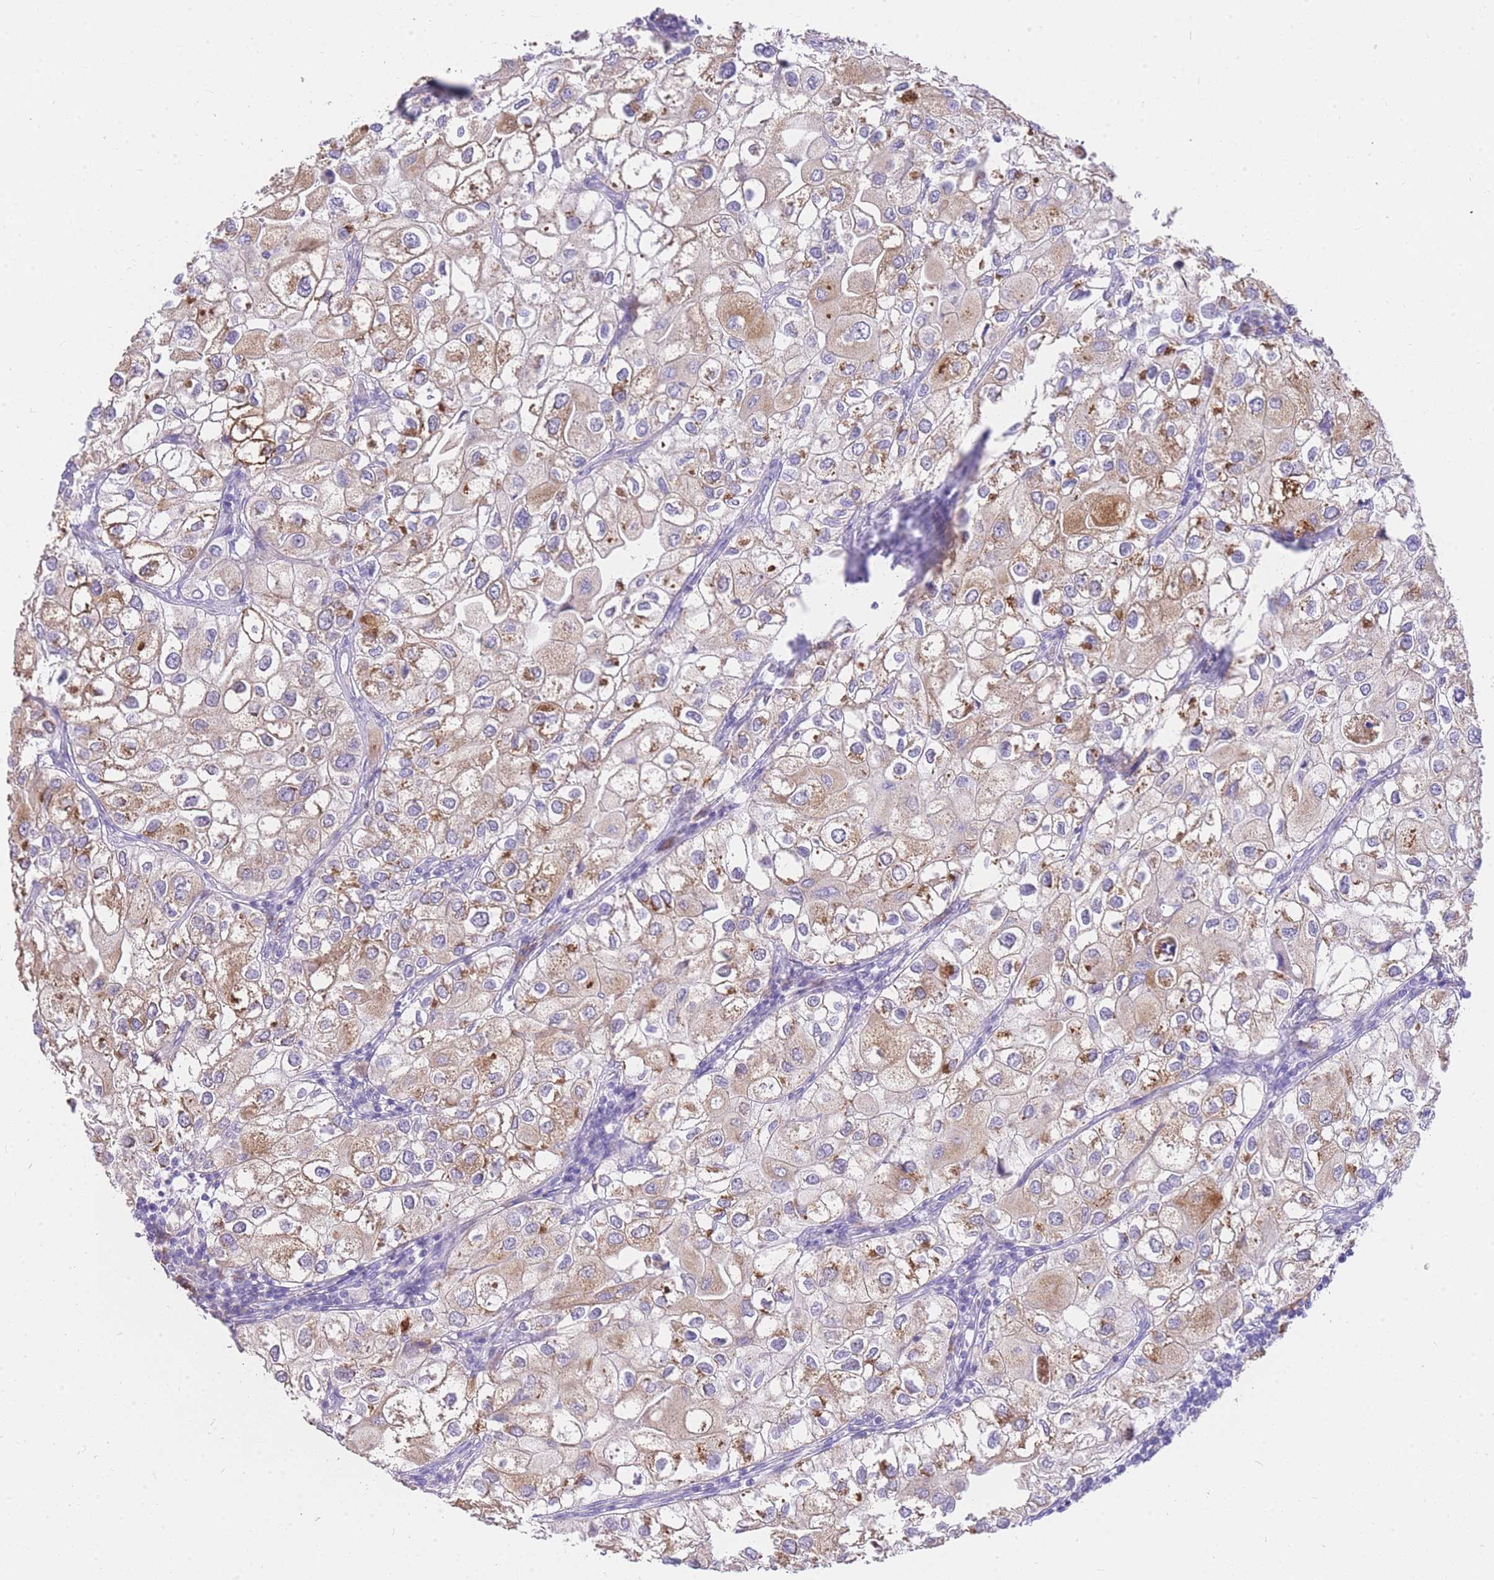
{"staining": {"intensity": "weak", "quantity": "25%-75%", "location": "cytoplasmic/membranous"}, "tissue": "urothelial cancer", "cell_type": "Tumor cells", "image_type": "cancer", "snomed": [{"axis": "morphology", "description": "Urothelial carcinoma, High grade"}, {"axis": "topography", "description": "Urinary bladder"}], "caption": "Immunohistochemistry (DAB) staining of human urothelial cancer demonstrates weak cytoplasmic/membranous protein expression in approximately 25%-75% of tumor cells.", "gene": "C2orf88", "patient": {"sex": "male", "age": 64}}